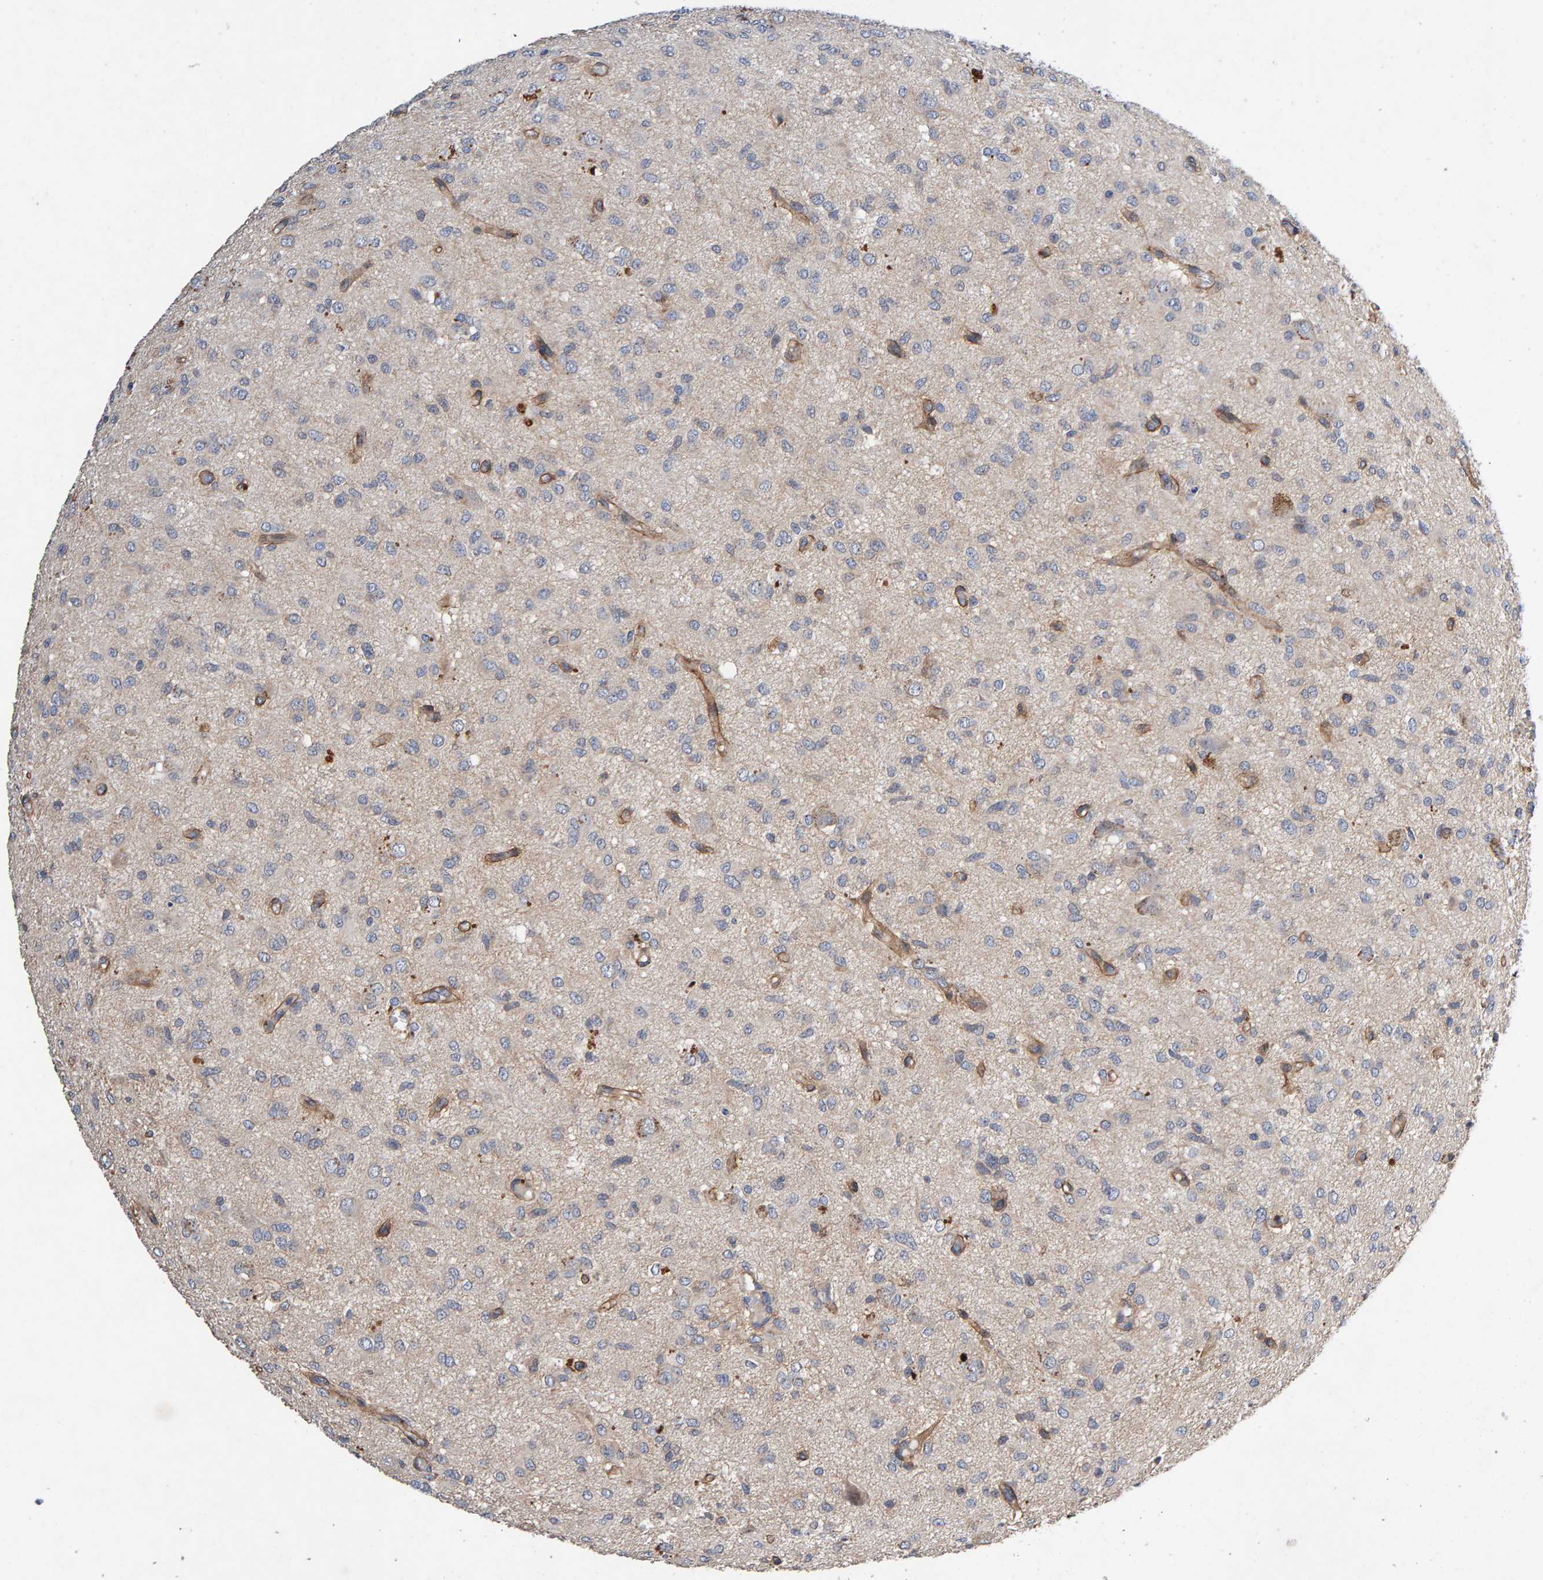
{"staining": {"intensity": "negative", "quantity": "none", "location": "none"}, "tissue": "glioma", "cell_type": "Tumor cells", "image_type": "cancer", "snomed": [{"axis": "morphology", "description": "Glioma, malignant, High grade"}, {"axis": "topography", "description": "Brain"}], "caption": "Micrograph shows no protein positivity in tumor cells of glioma tissue.", "gene": "EFR3A", "patient": {"sex": "female", "age": 59}}